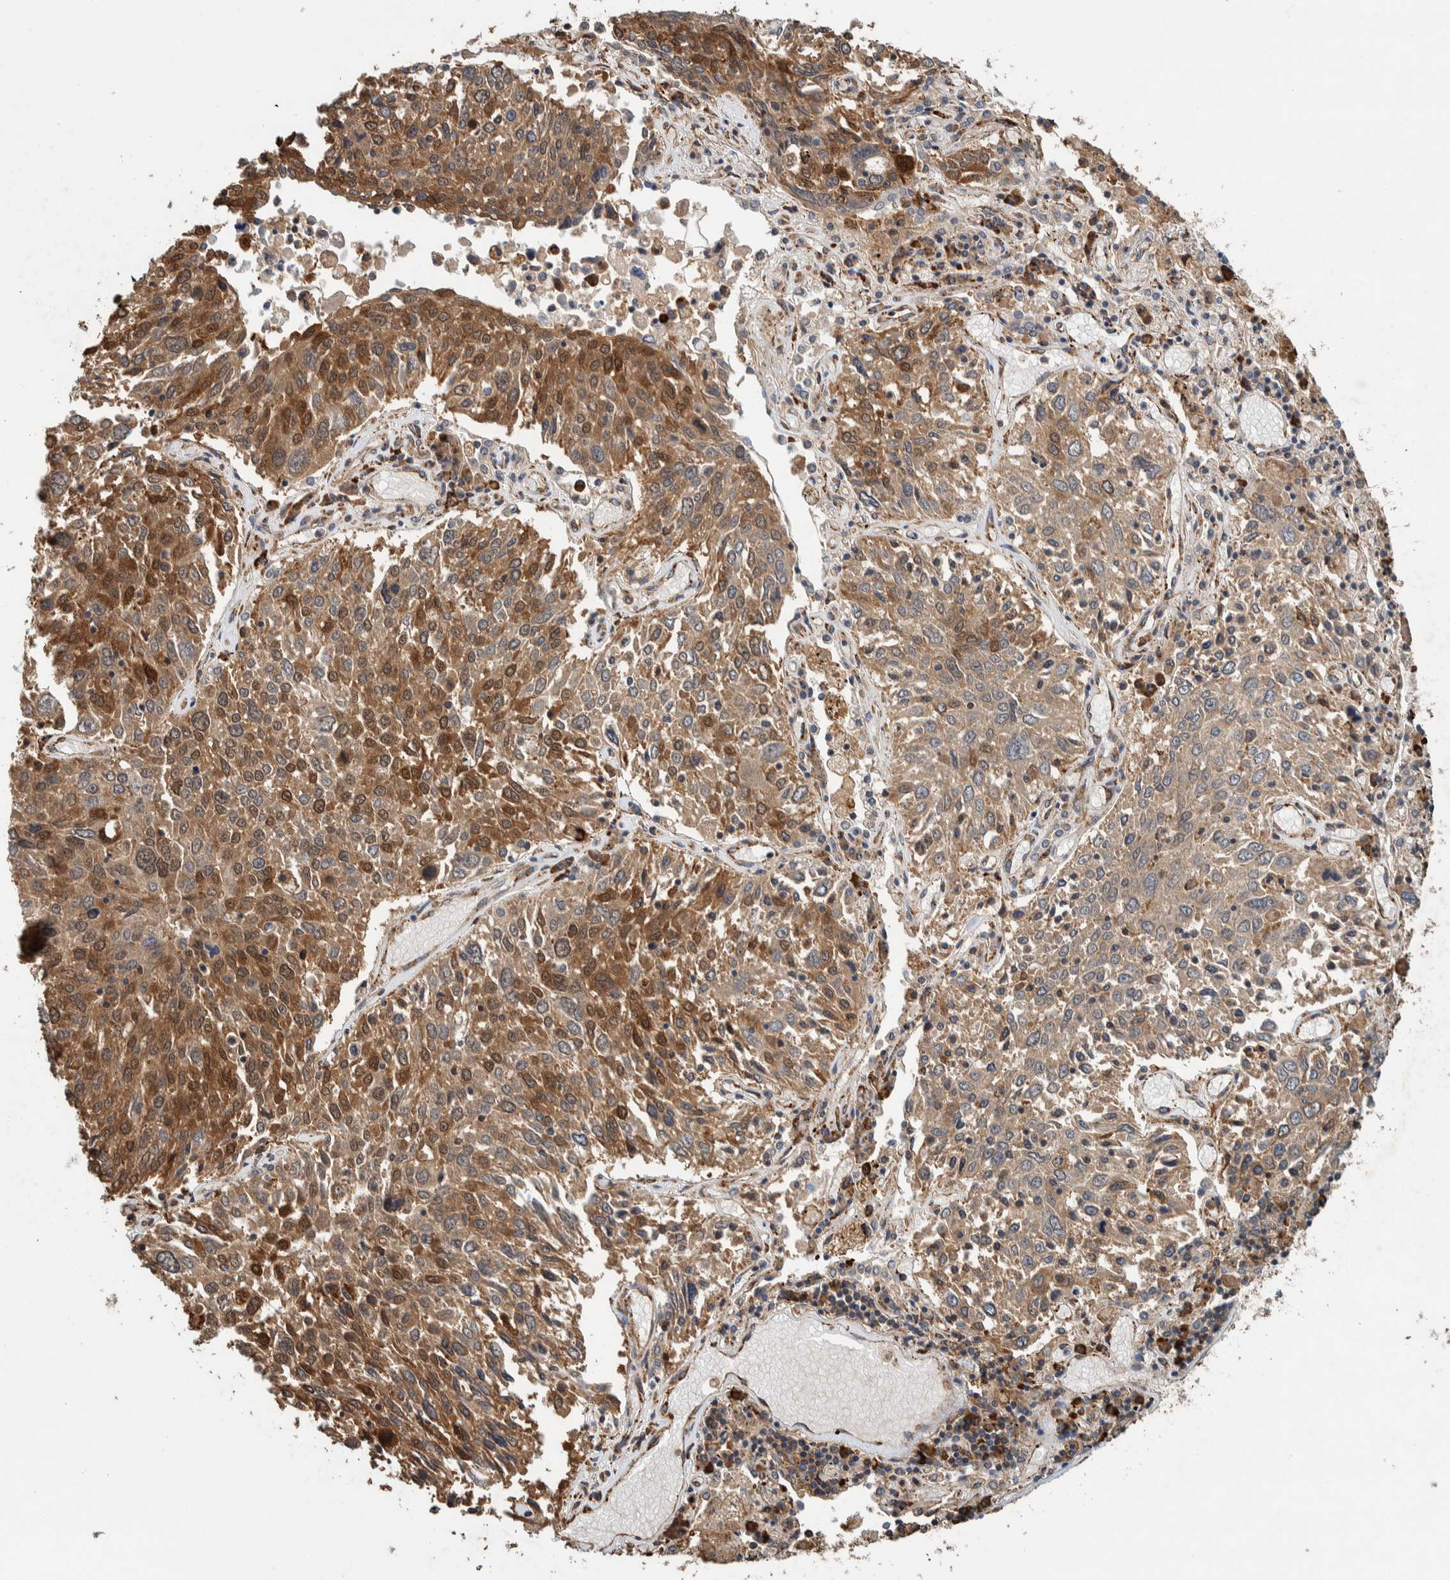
{"staining": {"intensity": "moderate", "quantity": ">75%", "location": "cytoplasmic/membranous"}, "tissue": "lung cancer", "cell_type": "Tumor cells", "image_type": "cancer", "snomed": [{"axis": "morphology", "description": "Squamous cell carcinoma, NOS"}, {"axis": "topography", "description": "Lung"}], "caption": "A histopathology image of lung cancer (squamous cell carcinoma) stained for a protein shows moderate cytoplasmic/membranous brown staining in tumor cells.", "gene": "PLA2G3", "patient": {"sex": "male", "age": 65}}